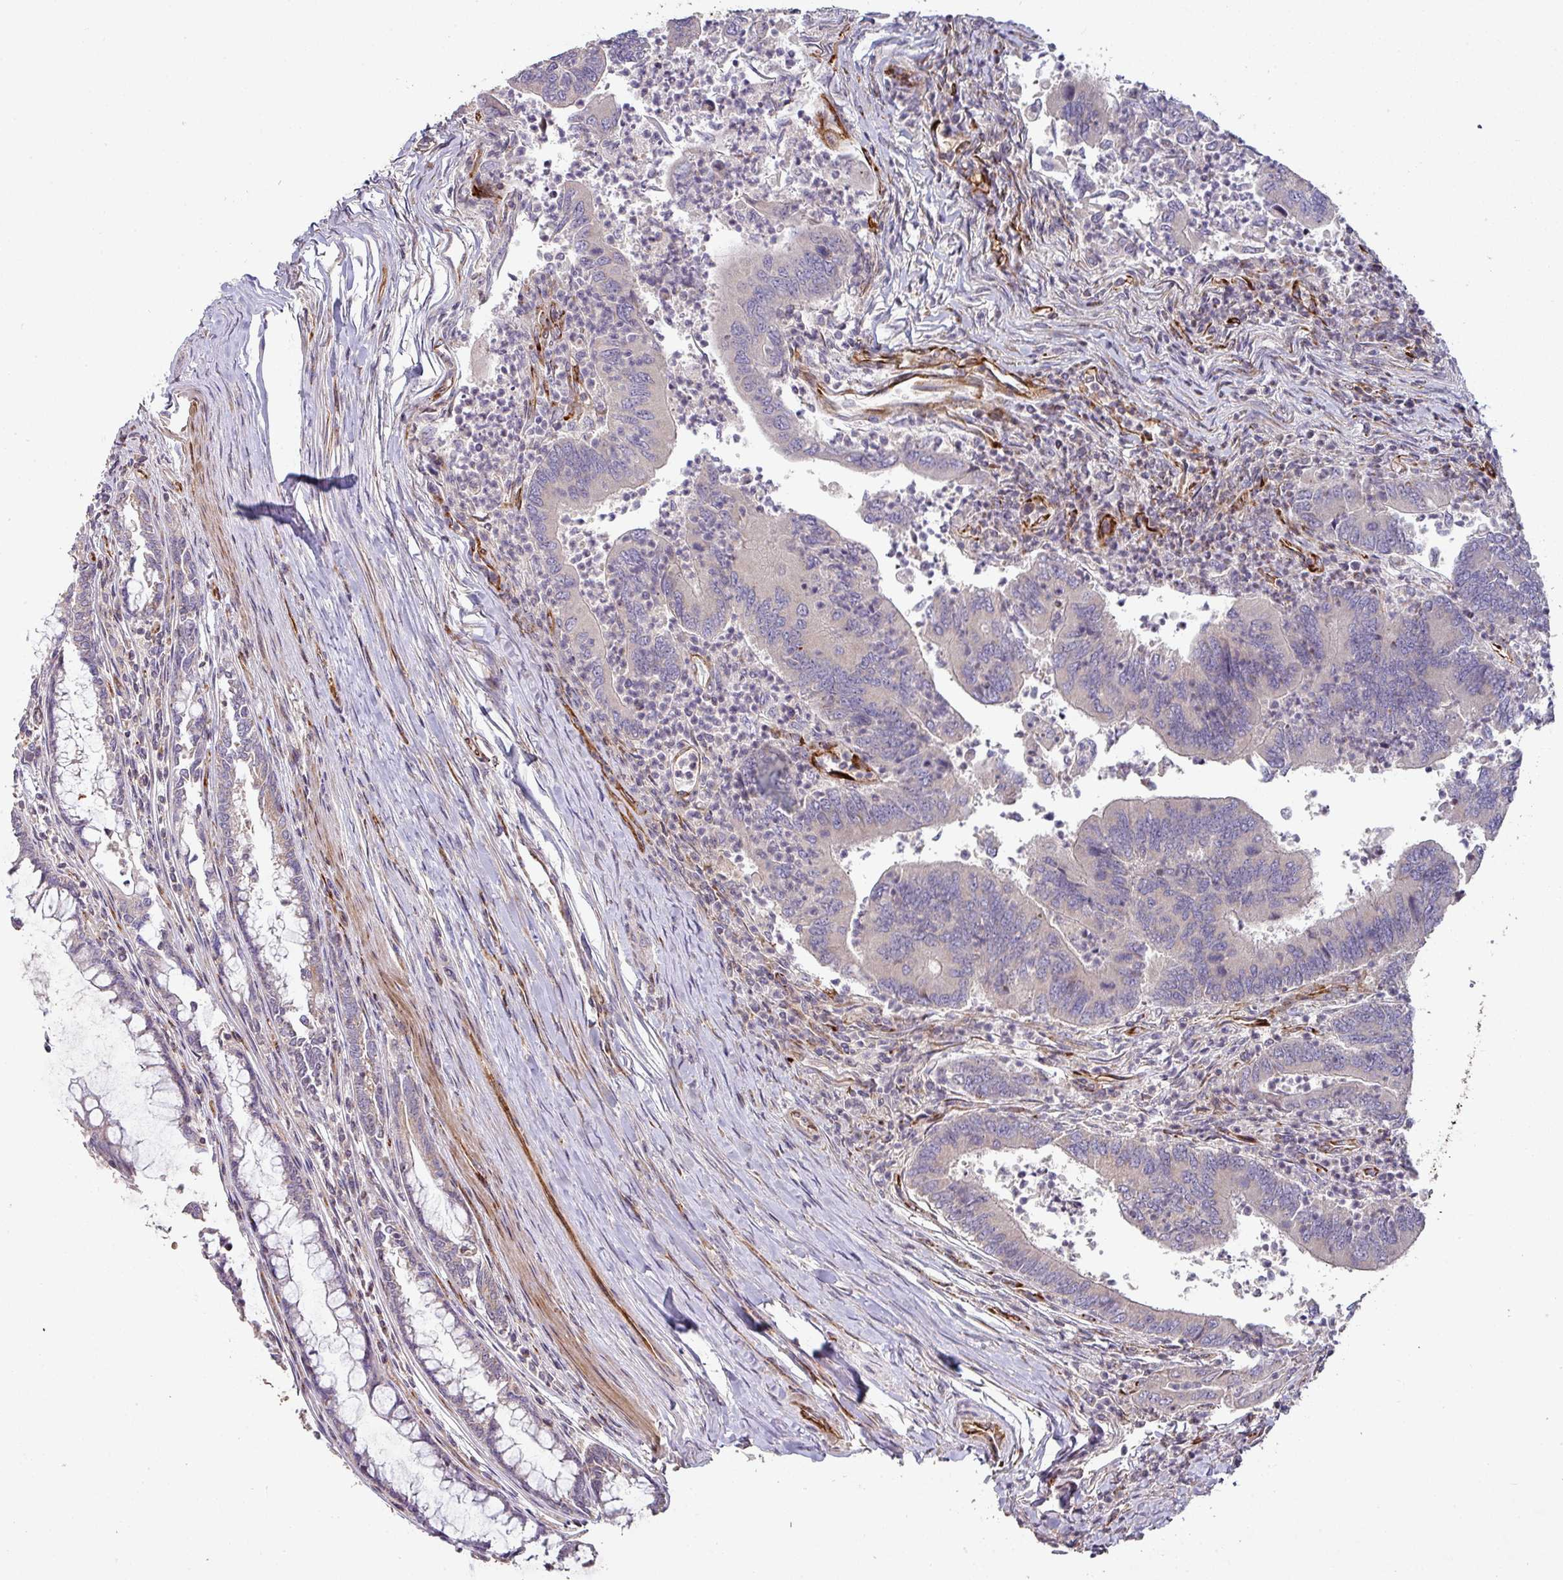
{"staining": {"intensity": "negative", "quantity": "none", "location": "none"}, "tissue": "colorectal cancer", "cell_type": "Tumor cells", "image_type": "cancer", "snomed": [{"axis": "morphology", "description": "Adenocarcinoma, NOS"}, {"axis": "topography", "description": "Colon"}], "caption": "A histopathology image of colorectal cancer stained for a protein displays no brown staining in tumor cells. (Brightfield microscopy of DAB (3,3'-diaminobenzidine) immunohistochemistry (IHC) at high magnification).", "gene": "RPL23A", "patient": {"sex": "female", "age": 67}}